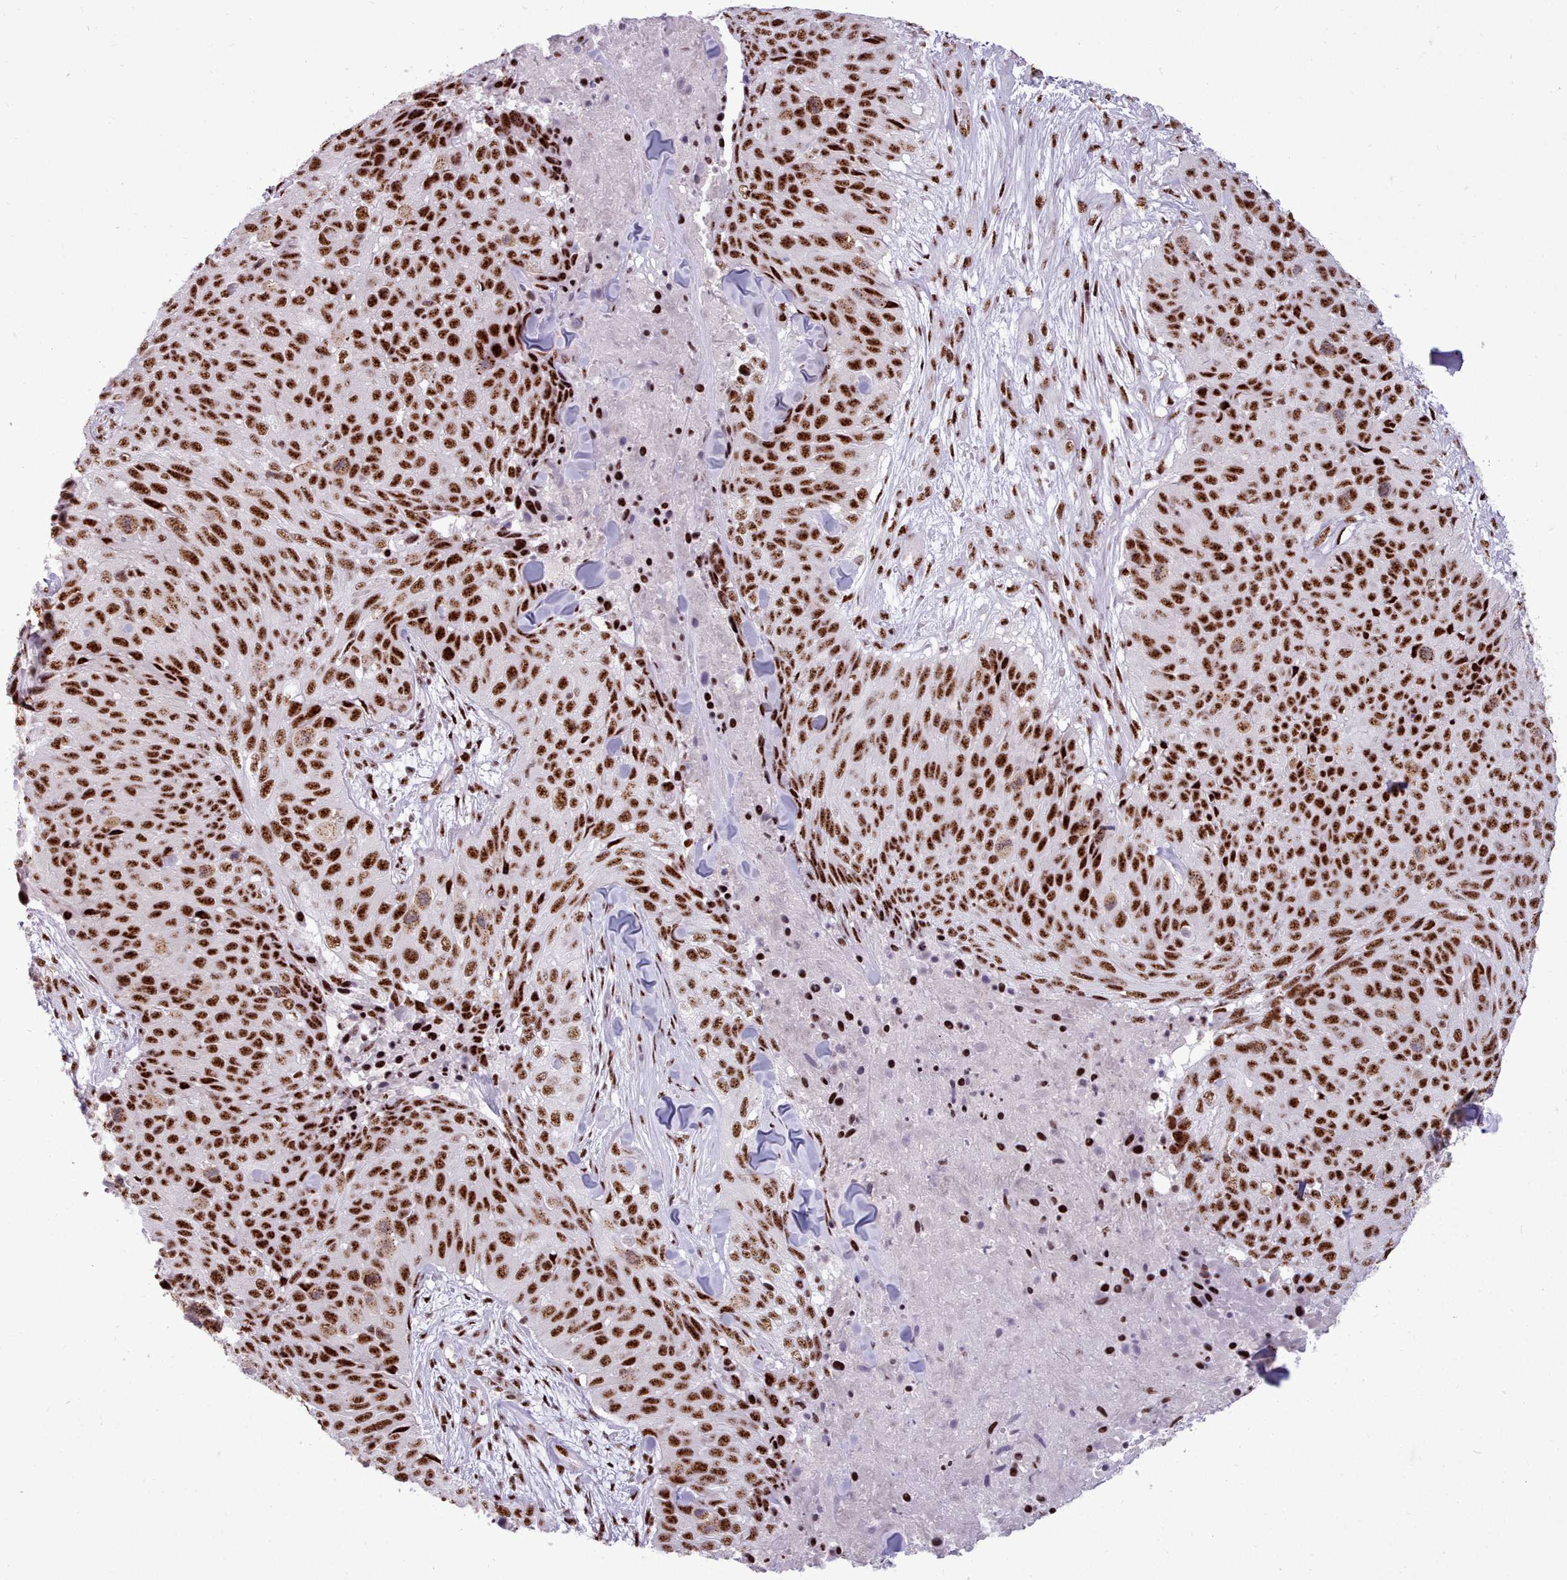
{"staining": {"intensity": "strong", "quantity": ">75%", "location": "nuclear"}, "tissue": "skin cancer", "cell_type": "Tumor cells", "image_type": "cancer", "snomed": [{"axis": "morphology", "description": "Squamous cell carcinoma, NOS"}, {"axis": "topography", "description": "Skin"}], "caption": "Immunohistochemistry (IHC) histopathology image of human skin cancer stained for a protein (brown), which reveals high levels of strong nuclear expression in about >75% of tumor cells.", "gene": "TMEM35B", "patient": {"sex": "female", "age": 87}}